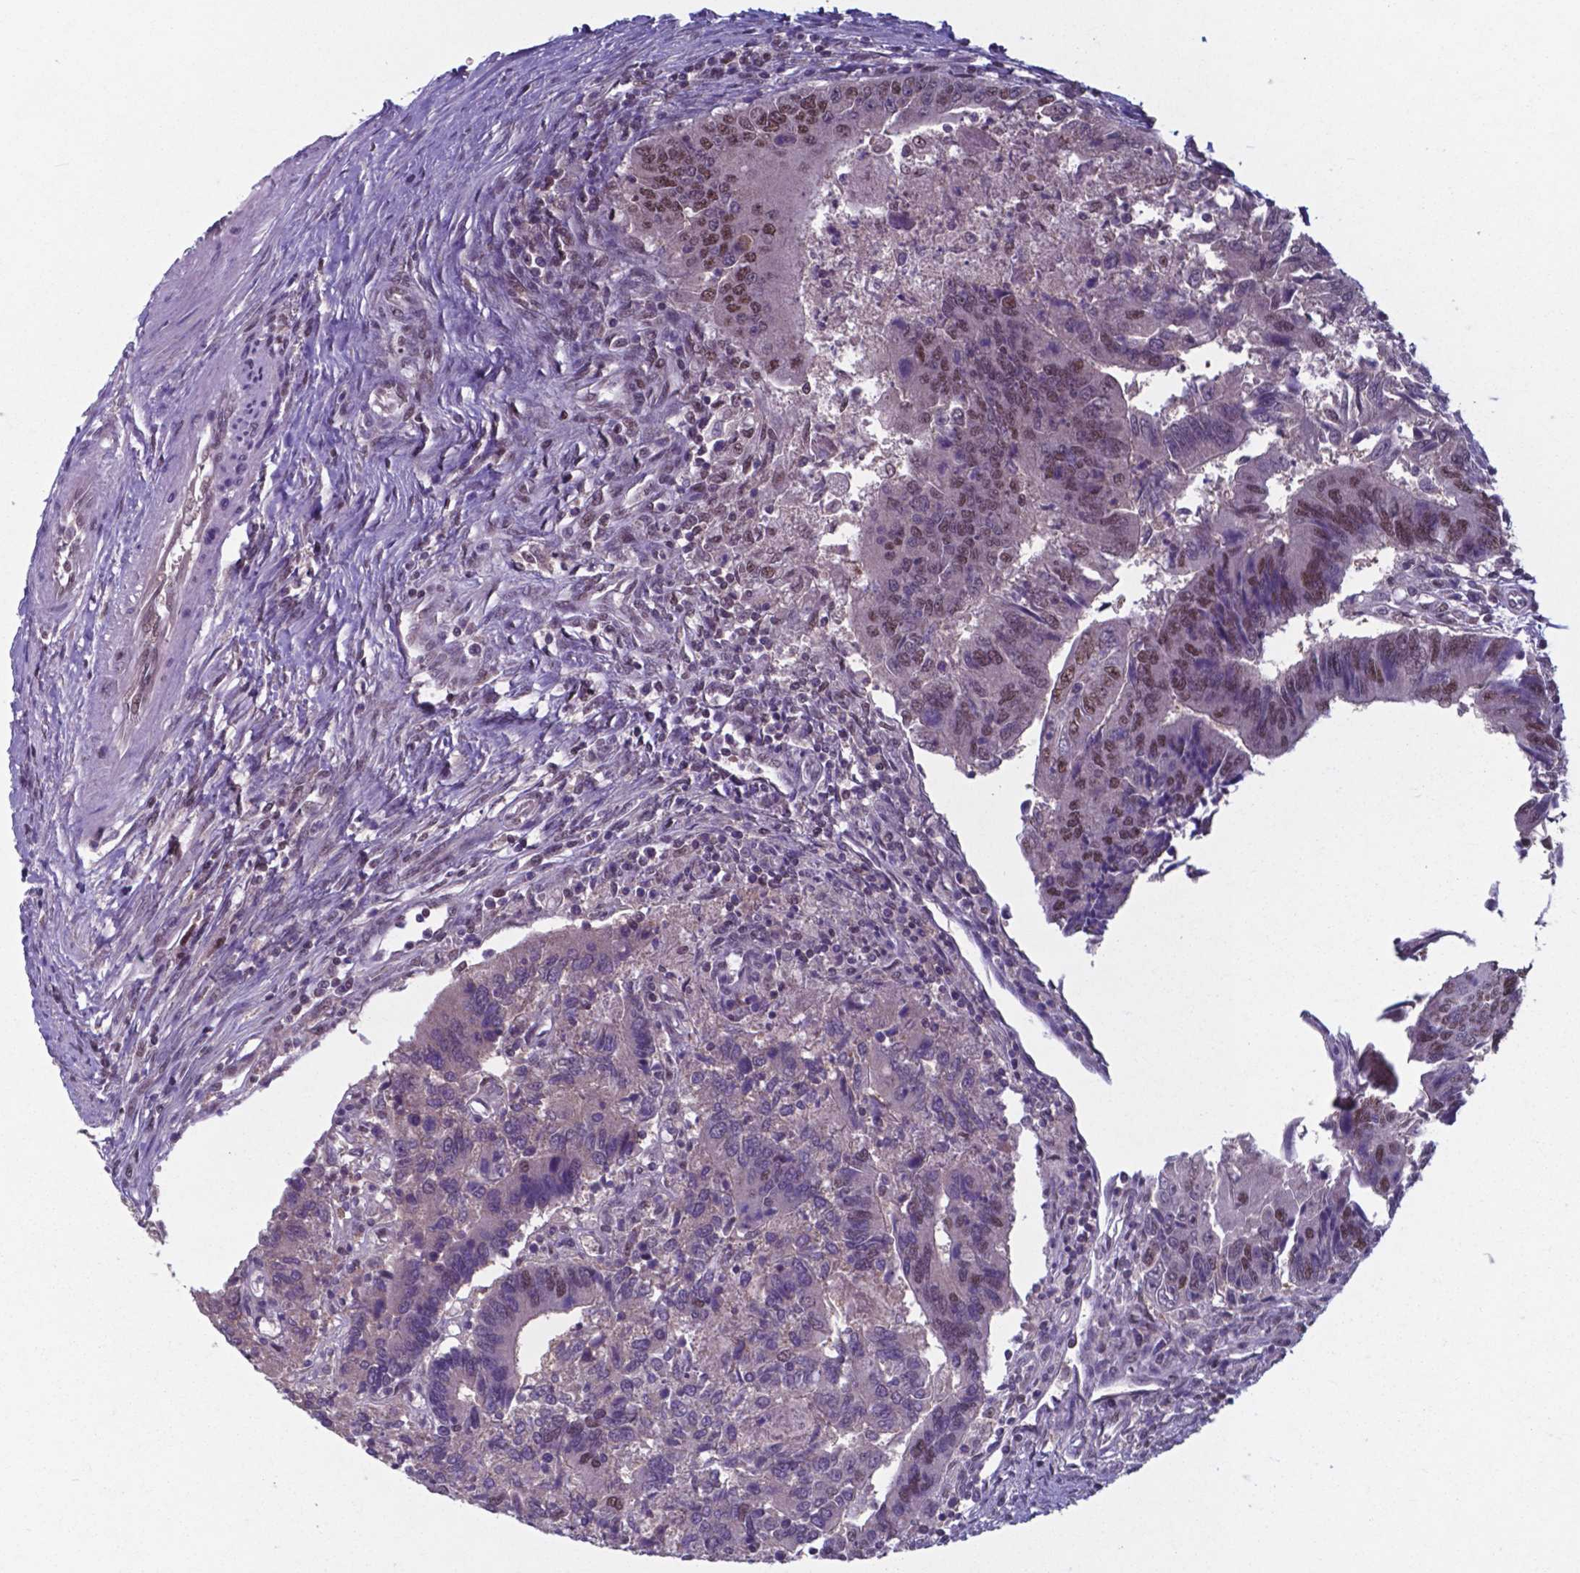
{"staining": {"intensity": "moderate", "quantity": "25%-75%", "location": "nuclear"}, "tissue": "colorectal cancer", "cell_type": "Tumor cells", "image_type": "cancer", "snomed": [{"axis": "morphology", "description": "Adenocarcinoma, NOS"}, {"axis": "topography", "description": "Colon"}], "caption": "Protein analysis of colorectal adenocarcinoma tissue exhibits moderate nuclear expression in approximately 25%-75% of tumor cells.", "gene": "UBA1", "patient": {"sex": "female", "age": 67}}